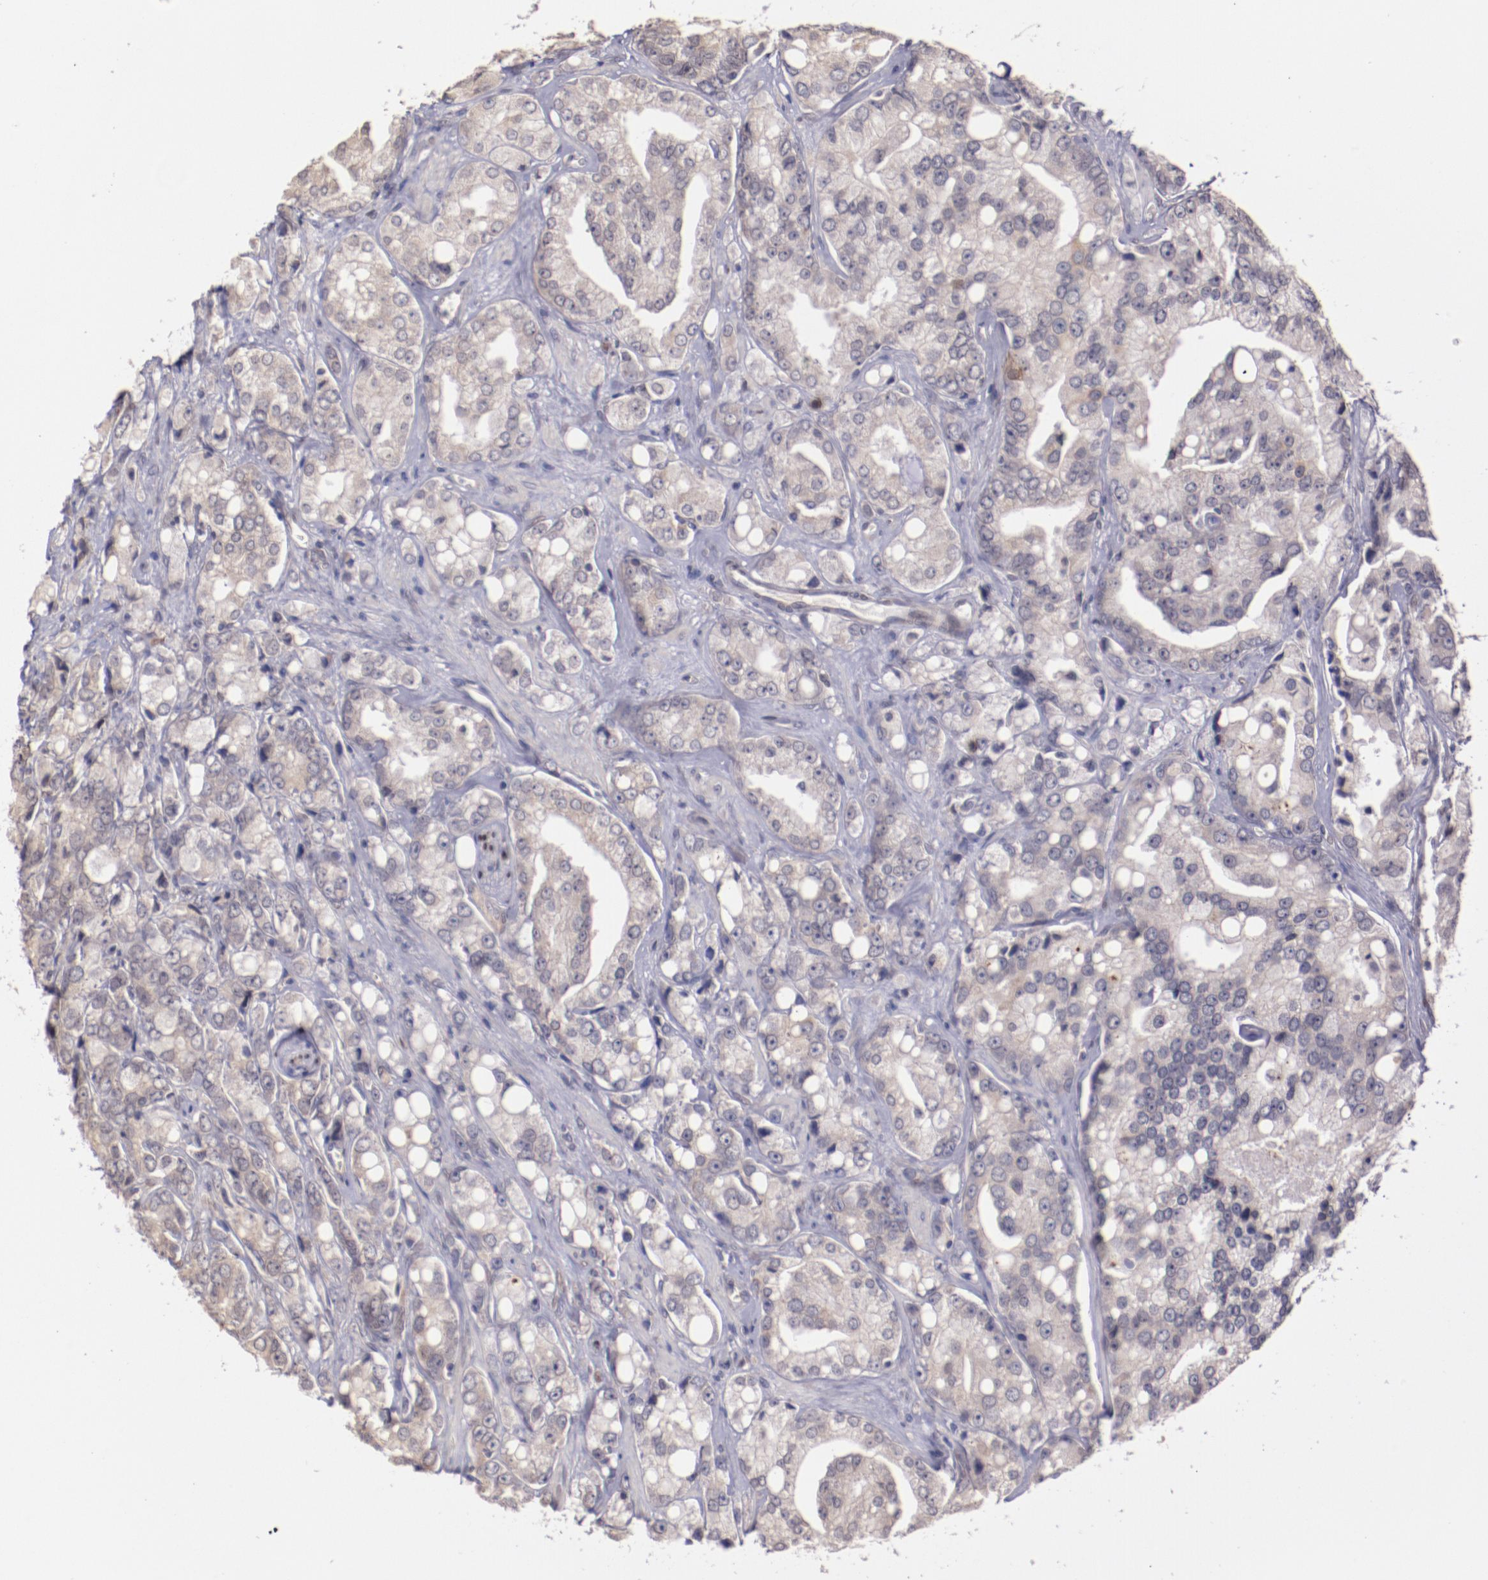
{"staining": {"intensity": "weak", "quantity": "25%-75%", "location": "cytoplasmic/membranous"}, "tissue": "prostate cancer", "cell_type": "Tumor cells", "image_type": "cancer", "snomed": [{"axis": "morphology", "description": "Adenocarcinoma, High grade"}, {"axis": "topography", "description": "Prostate"}], "caption": "This micrograph displays IHC staining of human prostate high-grade adenocarcinoma, with low weak cytoplasmic/membranous staining in about 25%-75% of tumor cells.", "gene": "NUP62CL", "patient": {"sex": "male", "age": 67}}